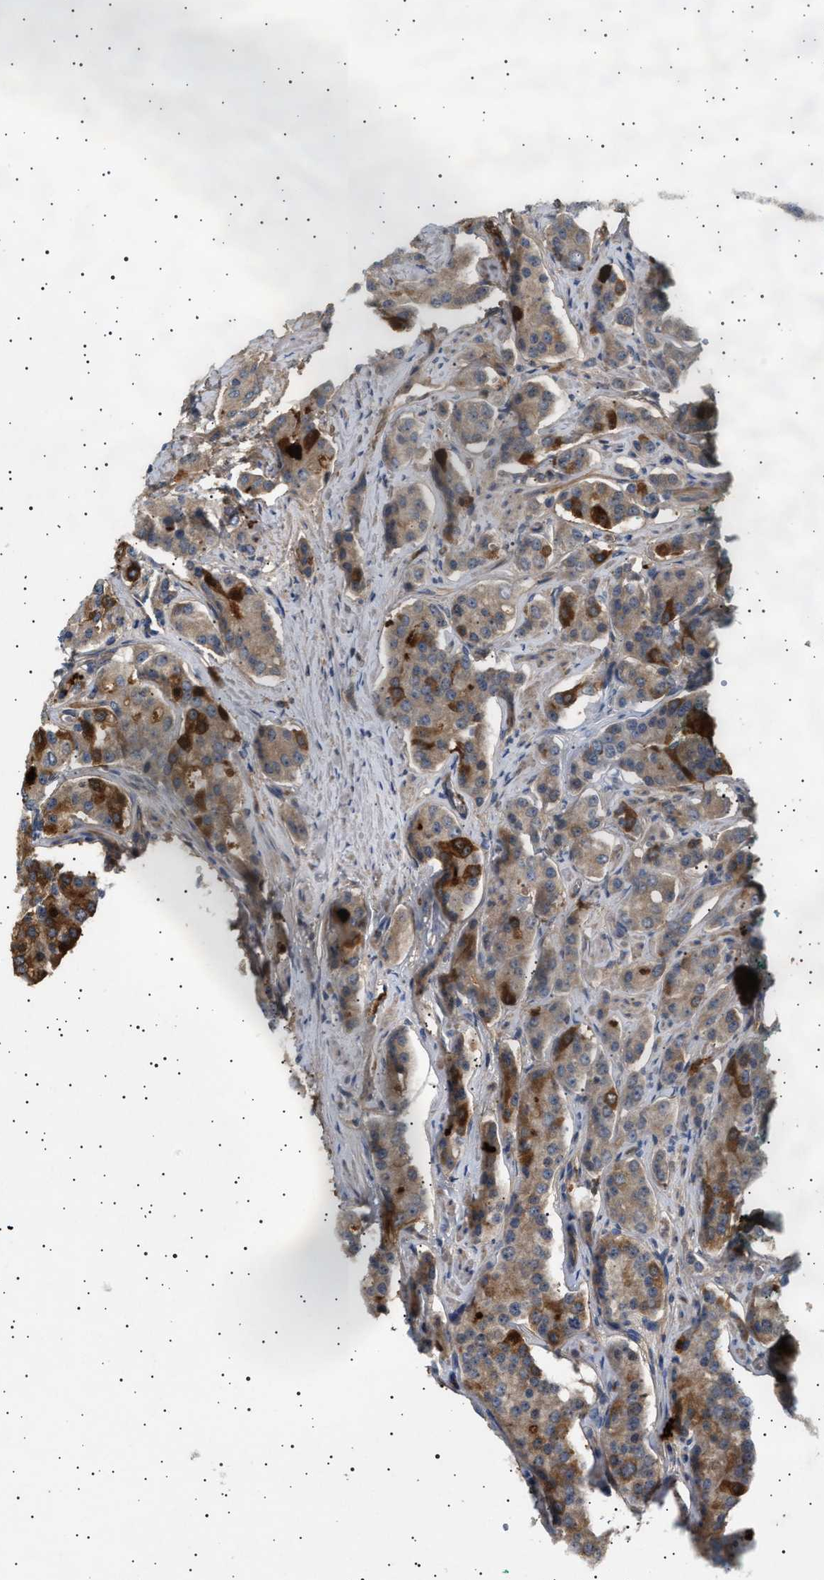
{"staining": {"intensity": "weak", "quantity": ">75%", "location": "cytoplasmic/membranous"}, "tissue": "prostate cancer", "cell_type": "Tumor cells", "image_type": "cancer", "snomed": [{"axis": "morphology", "description": "Adenocarcinoma, Low grade"}, {"axis": "topography", "description": "Prostate"}], "caption": "An immunohistochemistry (IHC) image of neoplastic tissue is shown. Protein staining in brown labels weak cytoplasmic/membranous positivity in prostate adenocarcinoma (low-grade) within tumor cells. (DAB IHC, brown staining for protein, blue staining for nuclei).", "gene": "FICD", "patient": {"sex": "male", "age": 69}}